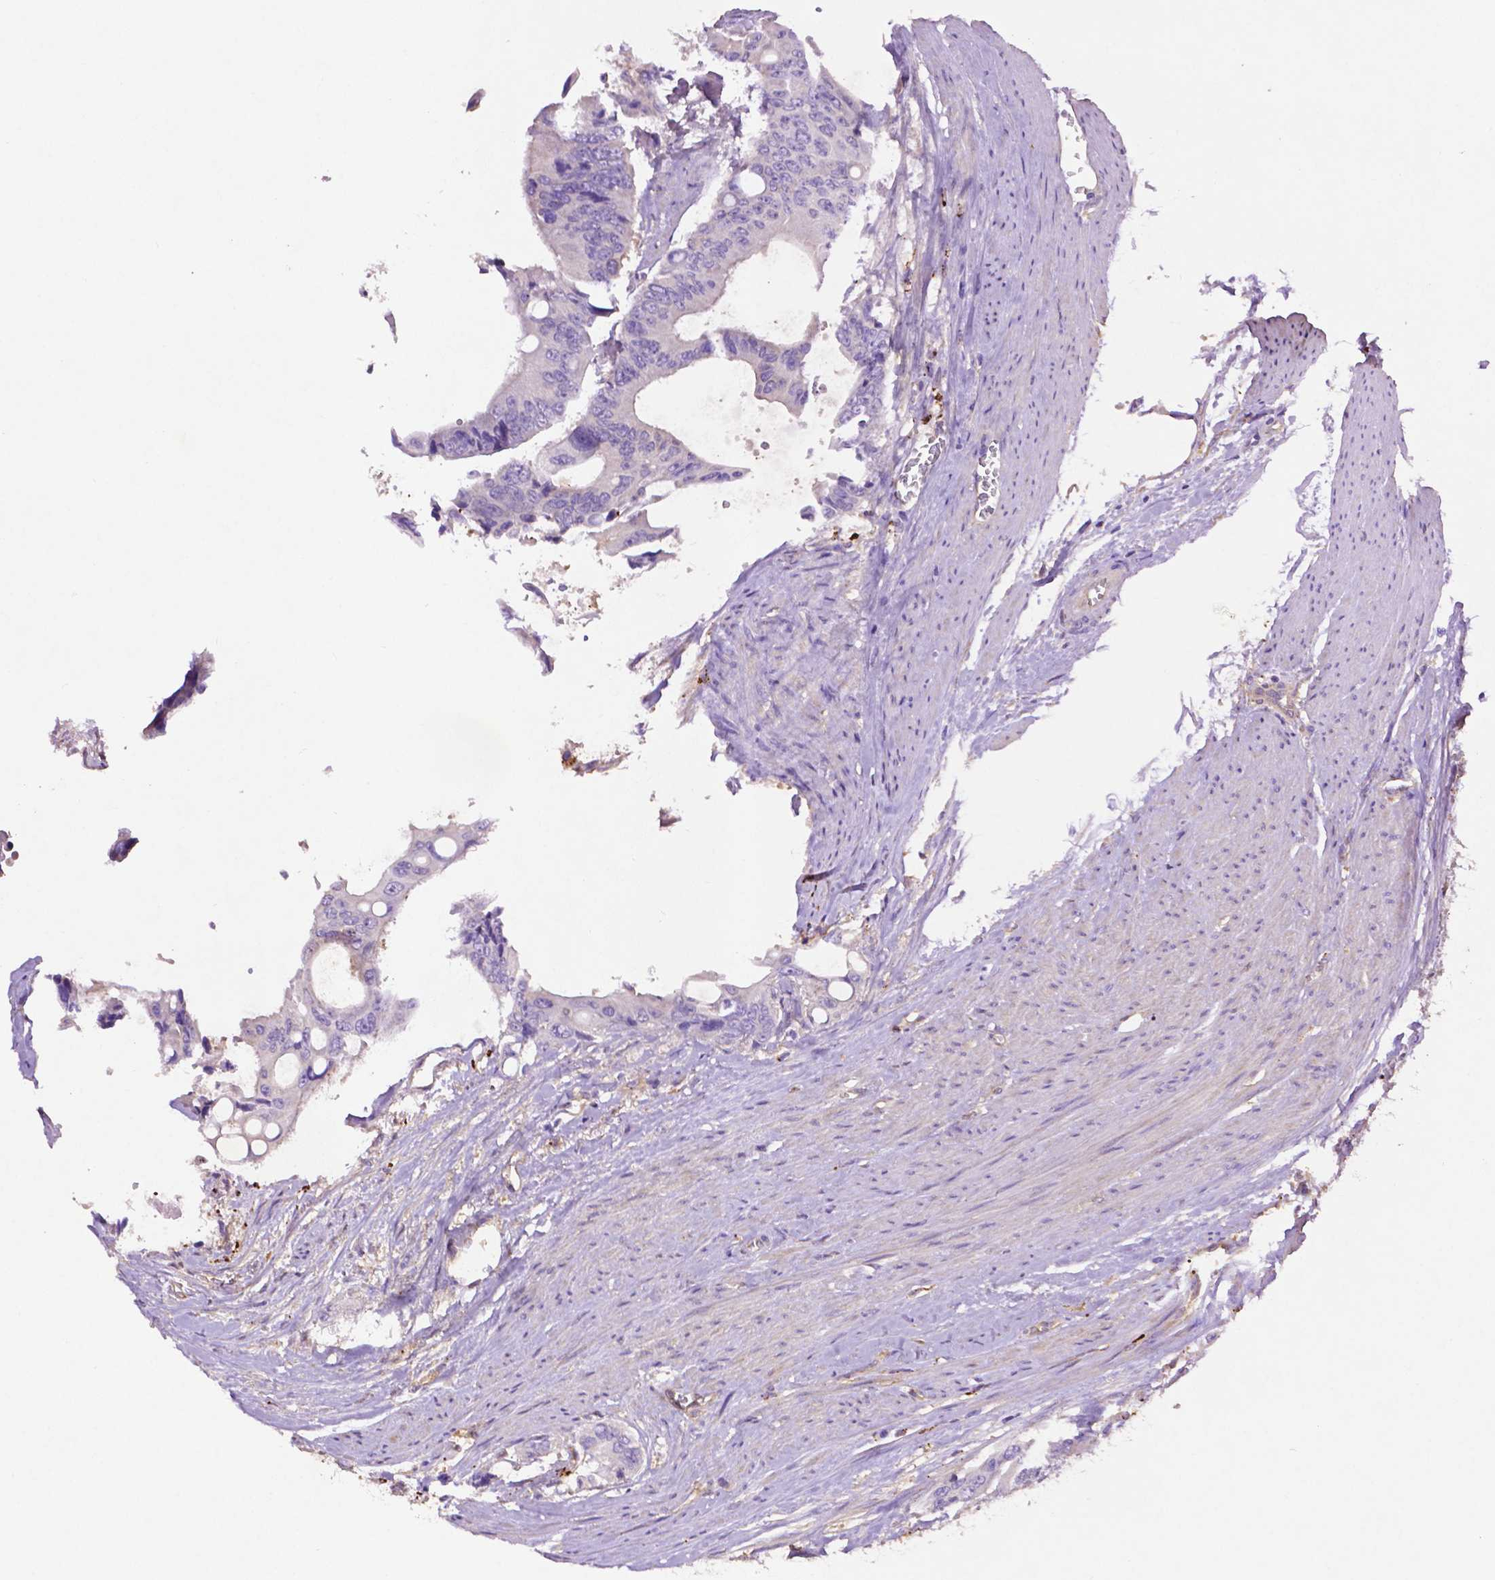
{"staining": {"intensity": "negative", "quantity": "none", "location": "none"}, "tissue": "colorectal cancer", "cell_type": "Tumor cells", "image_type": "cancer", "snomed": [{"axis": "morphology", "description": "Adenocarcinoma, NOS"}, {"axis": "topography", "description": "Rectum"}], "caption": "Immunohistochemistry photomicrograph of neoplastic tissue: colorectal adenocarcinoma stained with DAB demonstrates no significant protein expression in tumor cells.", "gene": "GDPD5", "patient": {"sex": "male", "age": 76}}